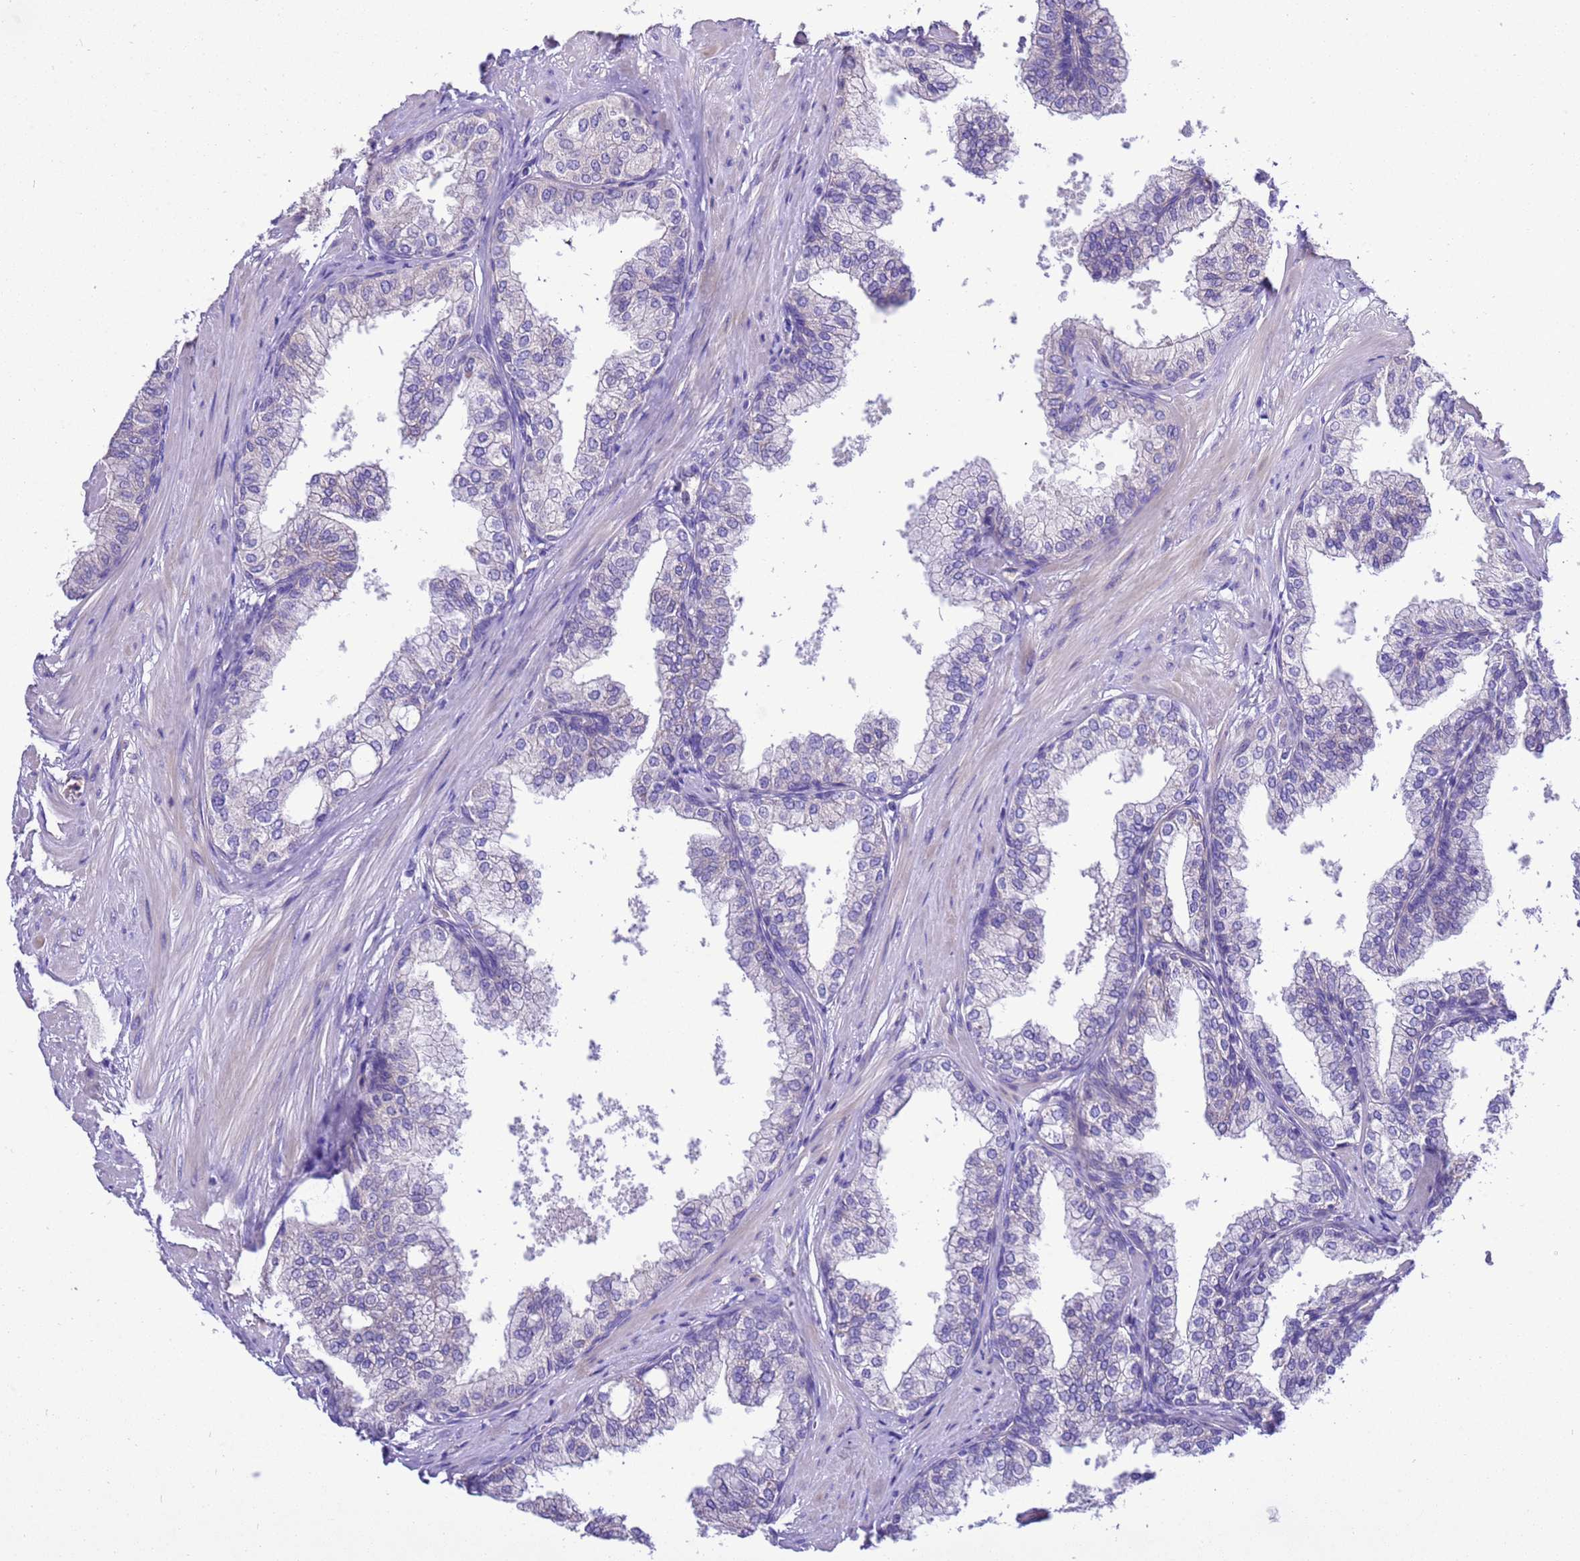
{"staining": {"intensity": "negative", "quantity": "none", "location": "none"}, "tissue": "prostate", "cell_type": "Glandular cells", "image_type": "normal", "snomed": [{"axis": "morphology", "description": "Normal tissue, NOS"}, {"axis": "topography", "description": "Prostate"}], "caption": "Glandular cells are negative for protein expression in unremarkable human prostate. (DAB (3,3'-diaminobenzidine) immunohistochemistry with hematoxylin counter stain).", "gene": "KICS2", "patient": {"sex": "male", "age": 60}}